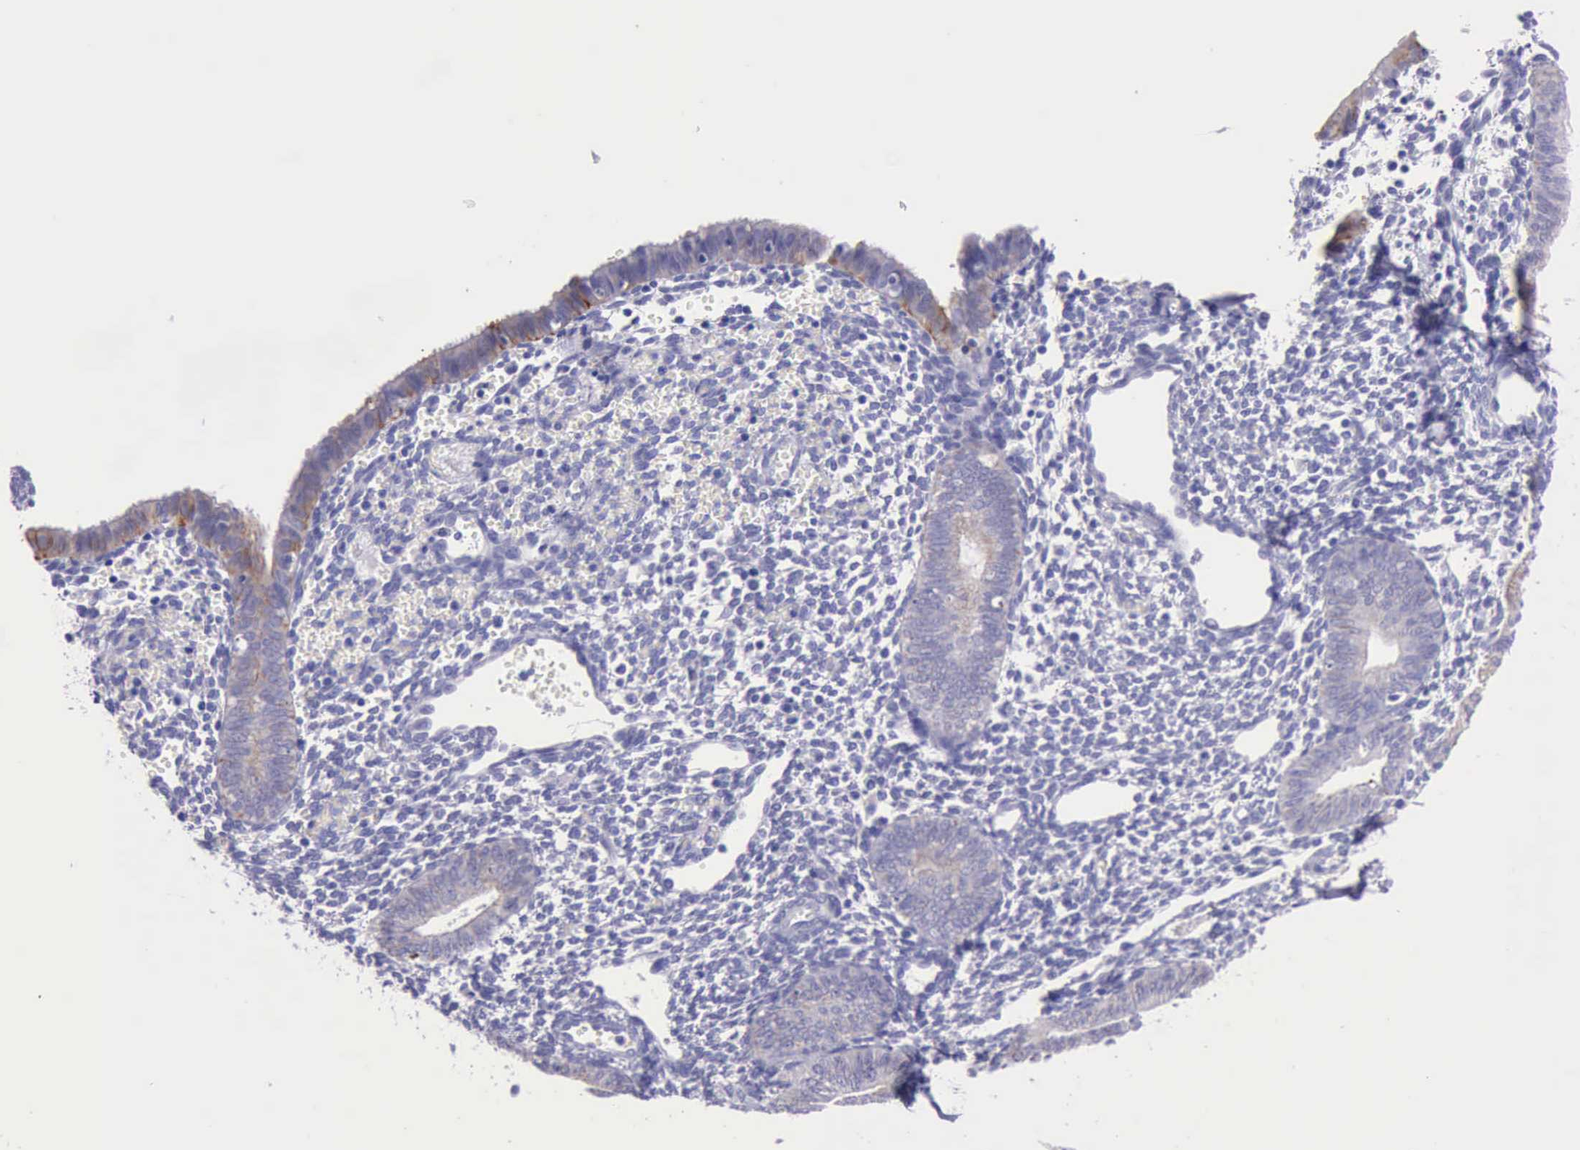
{"staining": {"intensity": "negative", "quantity": "none", "location": "none"}, "tissue": "endometrium", "cell_type": "Cells in endometrial stroma", "image_type": "normal", "snomed": [{"axis": "morphology", "description": "Normal tissue, NOS"}, {"axis": "topography", "description": "Endometrium"}], "caption": "The immunohistochemistry (IHC) micrograph has no significant expression in cells in endometrial stroma of endometrium.", "gene": "KRT8", "patient": {"sex": "female", "age": 61}}